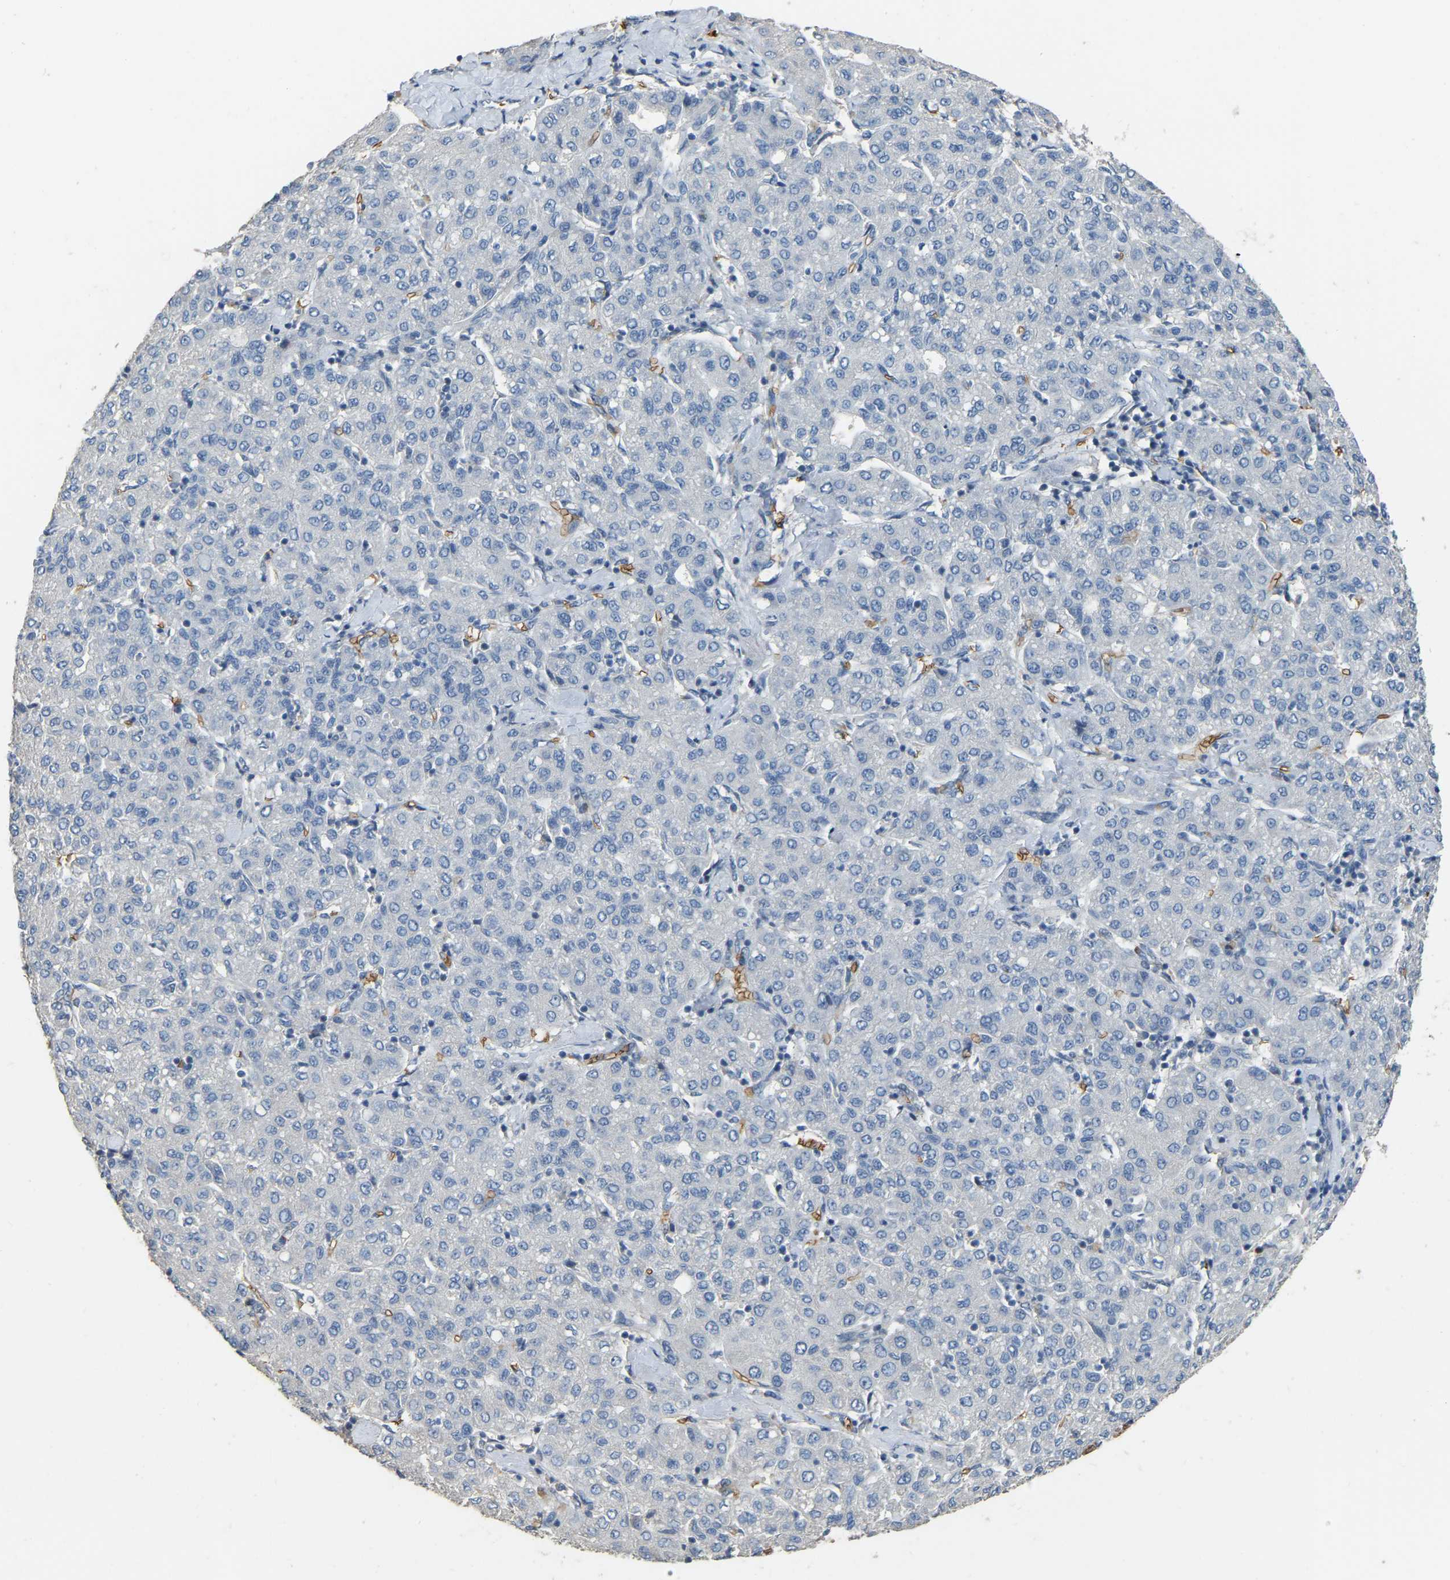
{"staining": {"intensity": "negative", "quantity": "none", "location": "none"}, "tissue": "liver cancer", "cell_type": "Tumor cells", "image_type": "cancer", "snomed": [{"axis": "morphology", "description": "Carcinoma, Hepatocellular, NOS"}, {"axis": "topography", "description": "Liver"}], "caption": "Immunohistochemistry image of neoplastic tissue: human liver cancer (hepatocellular carcinoma) stained with DAB (3,3'-diaminobenzidine) displays no significant protein expression in tumor cells.", "gene": "CFAP298", "patient": {"sex": "male", "age": 65}}